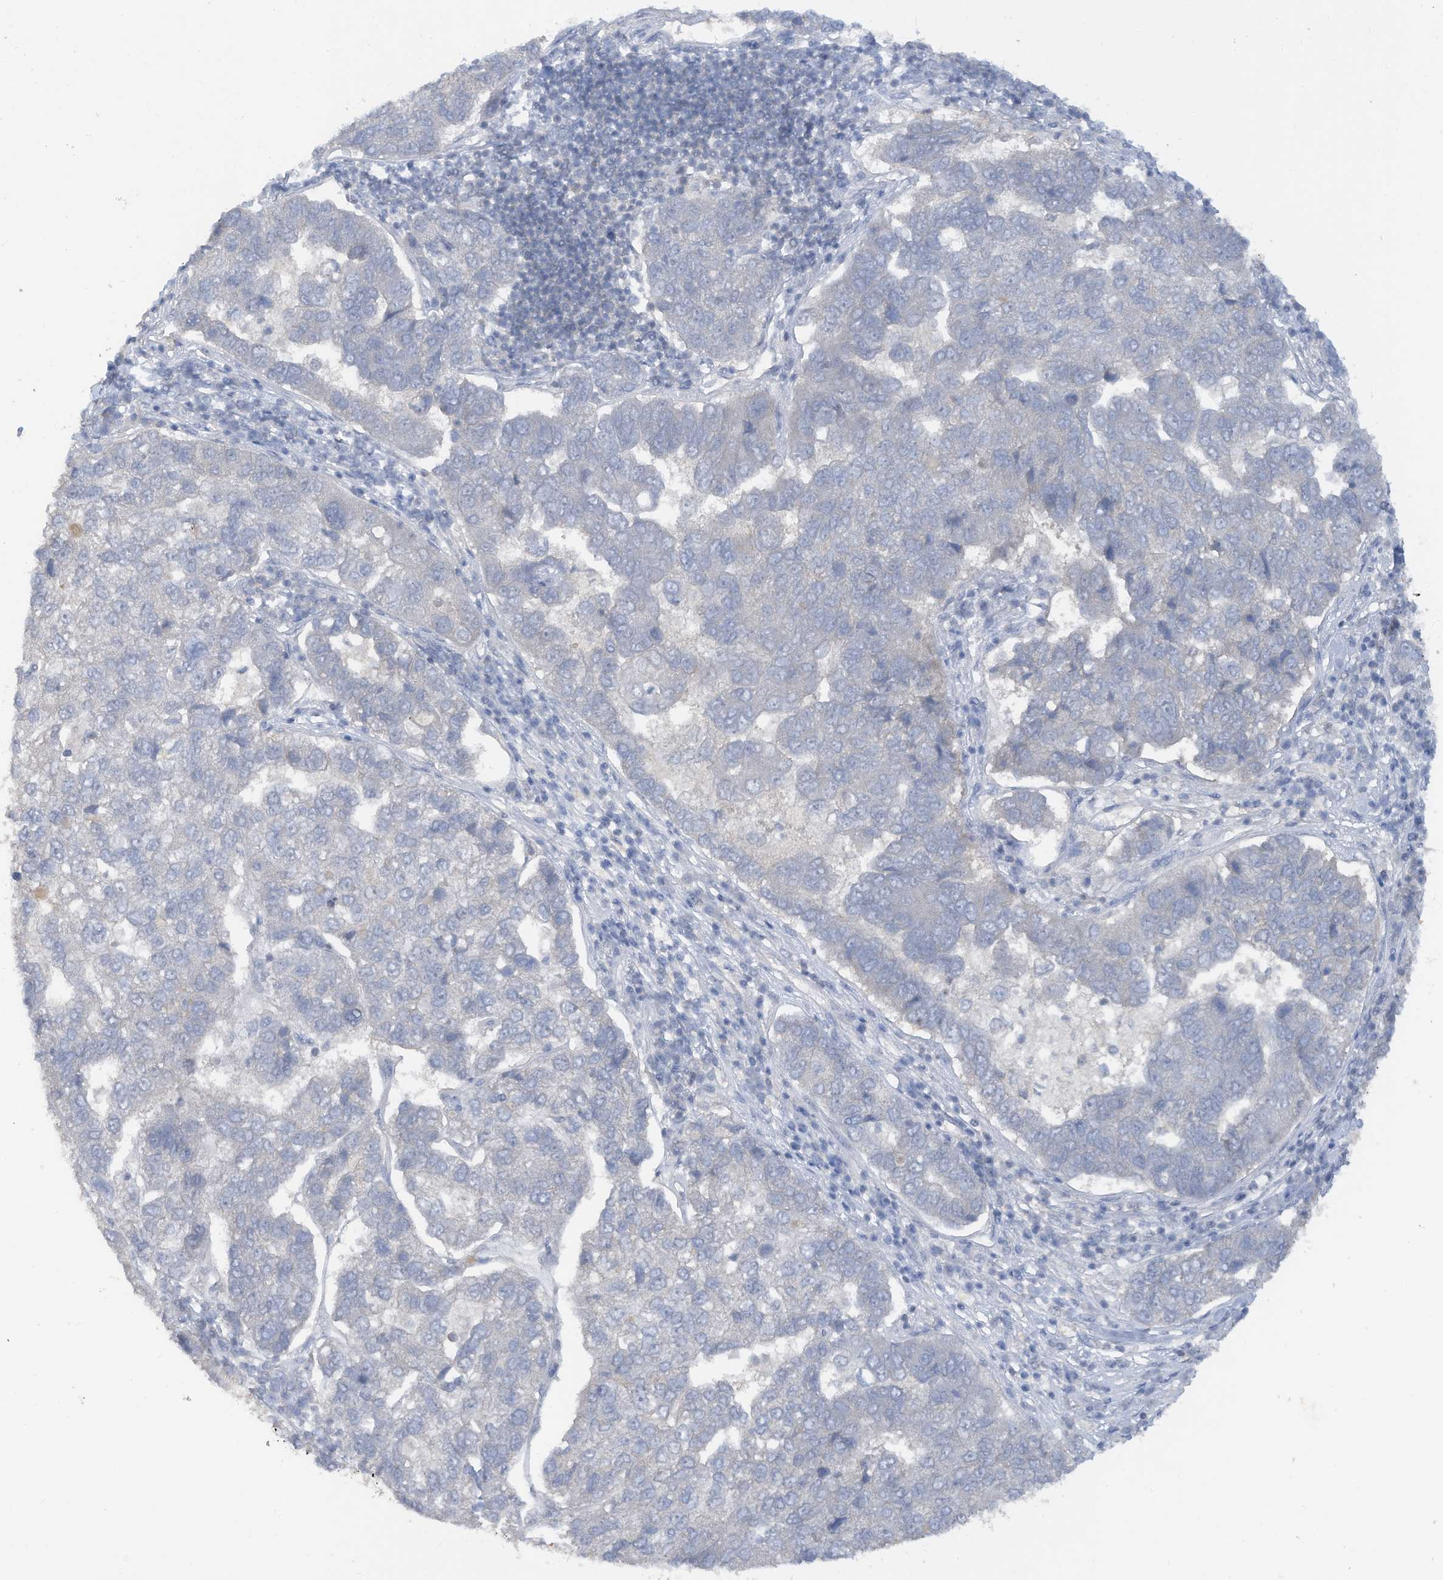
{"staining": {"intensity": "negative", "quantity": "none", "location": "none"}, "tissue": "pancreatic cancer", "cell_type": "Tumor cells", "image_type": "cancer", "snomed": [{"axis": "morphology", "description": "Adenocarcinoma, NOS"}, {"axis": "topography", "description": "Pancreas"}], "caption": "Immunohistochemical staining of human pancreatic cancer (adenocarcinoma) displays no significant positivity in tumor cells. (DAB immunohistochemistry (IHC) visualized using brightfield microscopy, high magnification).", "gene": "HAS3", "patient": {"sex": "female", "age": 61}}